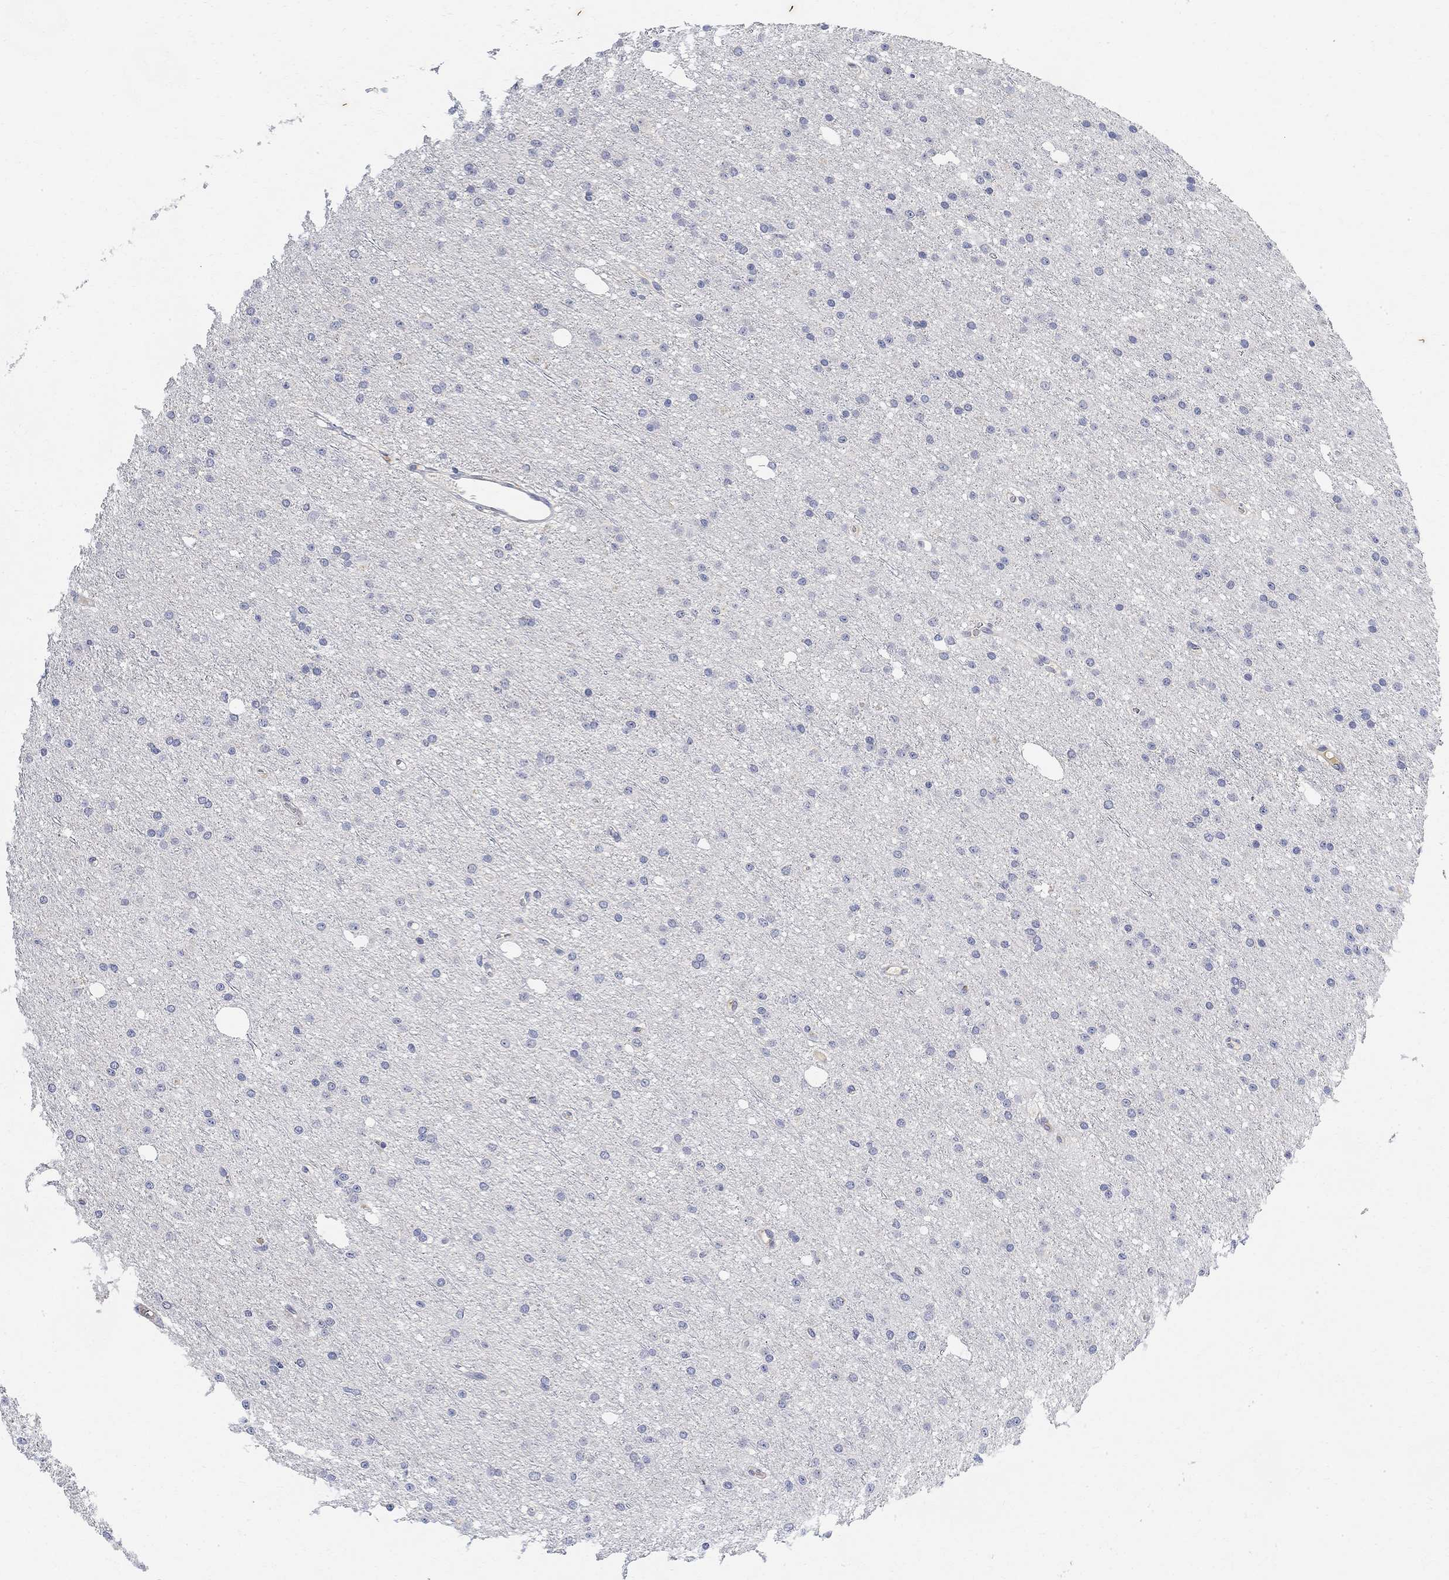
{"staining": {"intensity": "negative", "quantity": "none", "location": "none"}, "tissue": "glioma", "cell_type": "Tumor cells", "image_type": "cancer", "snomed": [{"axis": "morphology", "description": "Glioma, malignant, Low grade"}, {"axis": "topography", "description": "Brain"}], "caption": "Tumor cells are negative for protein expression in human glioma. Nuclei are stained in blue.", "gene": "FNDC5", "patient": {"sex": "male", "age": 27}}